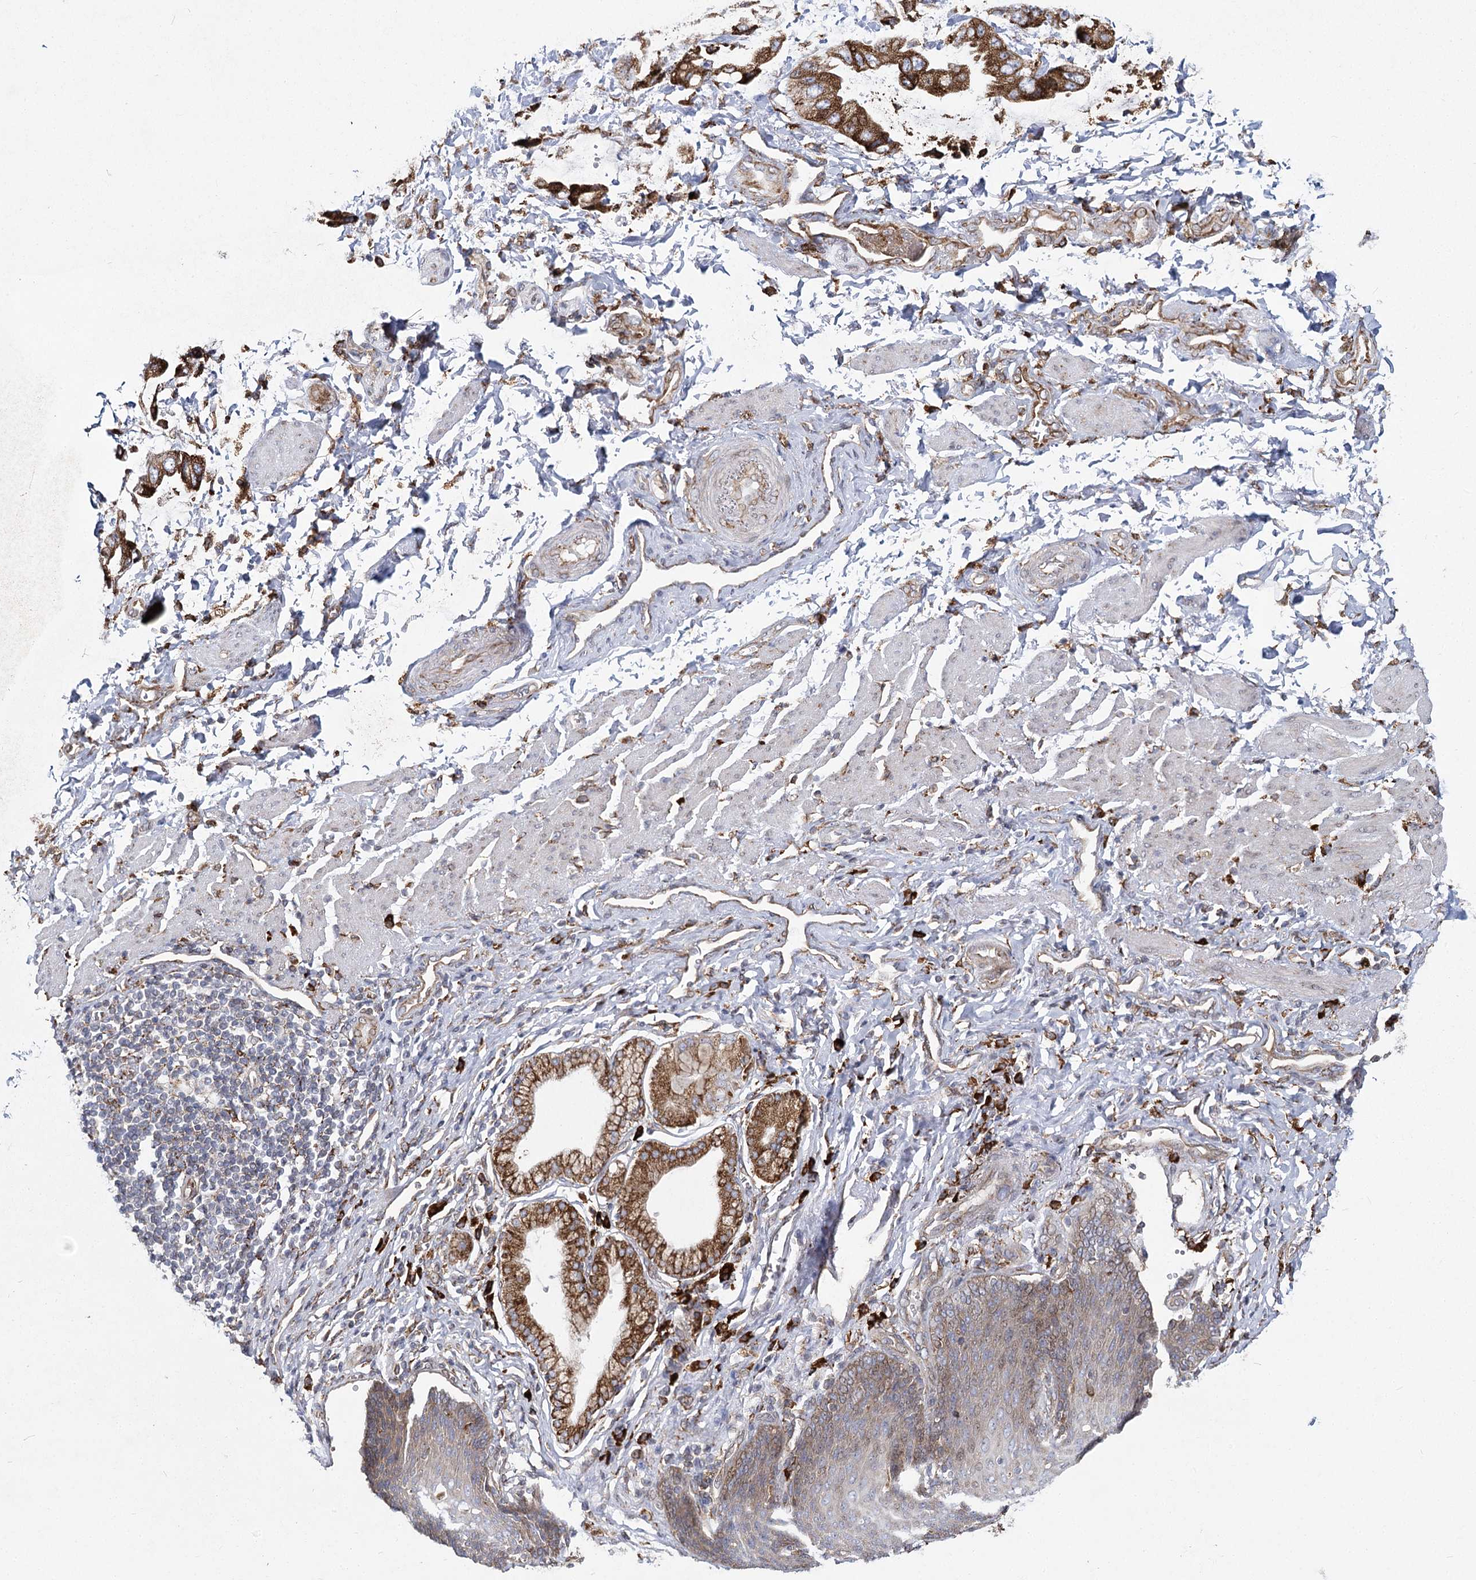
{"staining": {"intensity": "moderate", "quantity": ">75%", "location": "cytoplasmic/membranous"}, "tissue": "stomach cancer", "cell_type": "Tumor cells", "image_type": "cancer", "snomed": [{"axis": "morphology", "description": "Adenocarcinoma, NOS"}, {"axis": "topography", "description": "Stomach"}], "caption": "Tumor cells exhibit moderate cytoplasmic/membranous expression in about >75% of cells in adenocarcinoma (stomach).", "gene": "NHLRC2", "patient": {"sex": "male", "age": 62}}